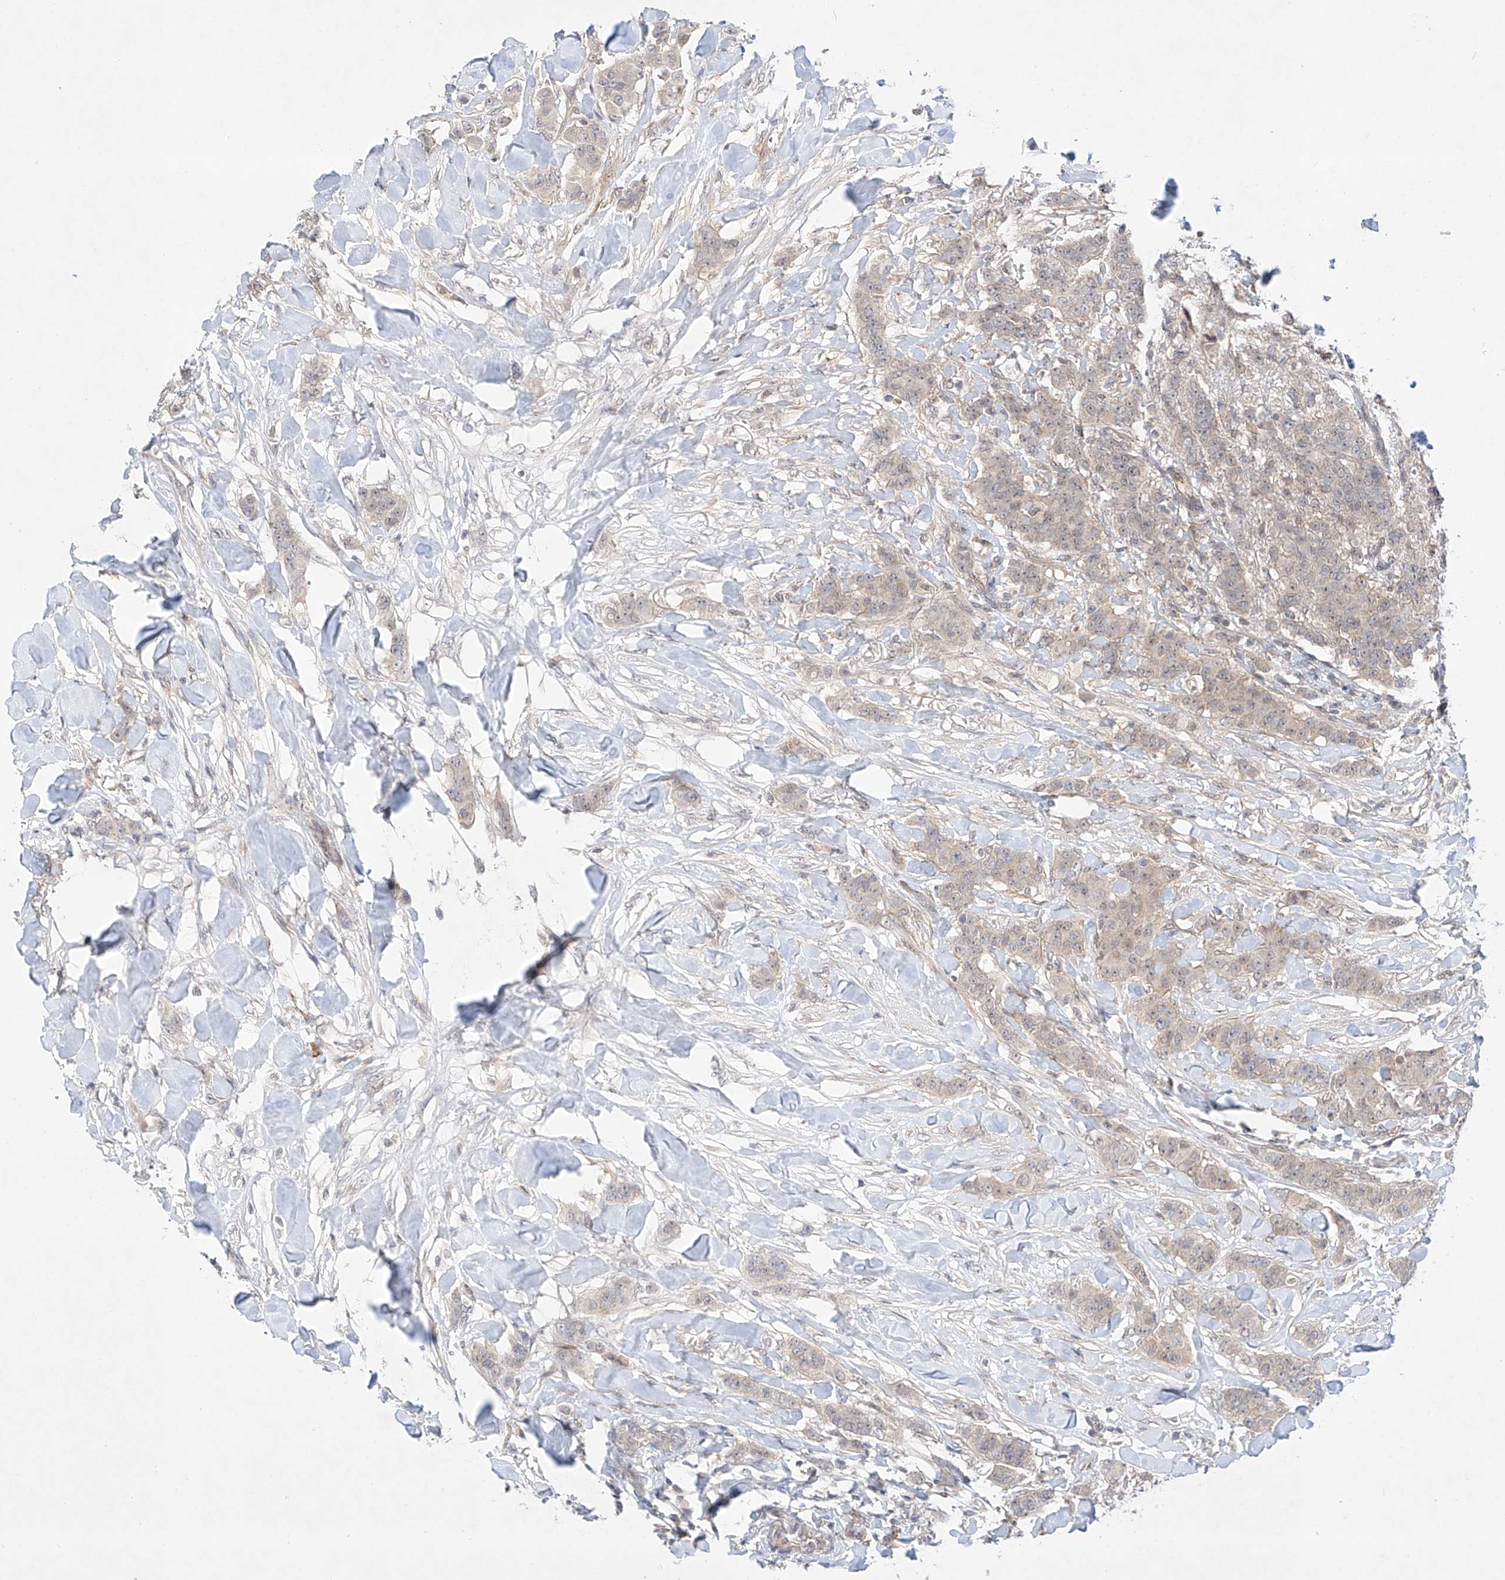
{"staining": {"intensity": "negative", "quantity": "none", "location": "none"}, "tissue": "breast cancer", "cell_type": "Tumor cells", "image_type": "cancer", "snomed": [{"axis": "morphology", "description": "Duct carcinoma"}, {"axis": "topography", "description": "Breast"}], "caption": "Immunohistochemistry (IHC) of human breast cancer (infiltrating ductal carcinoma) displays no staining in tumor cells.", "gene": "TSR2", "patient": {"sex": "female", "age": 40}}